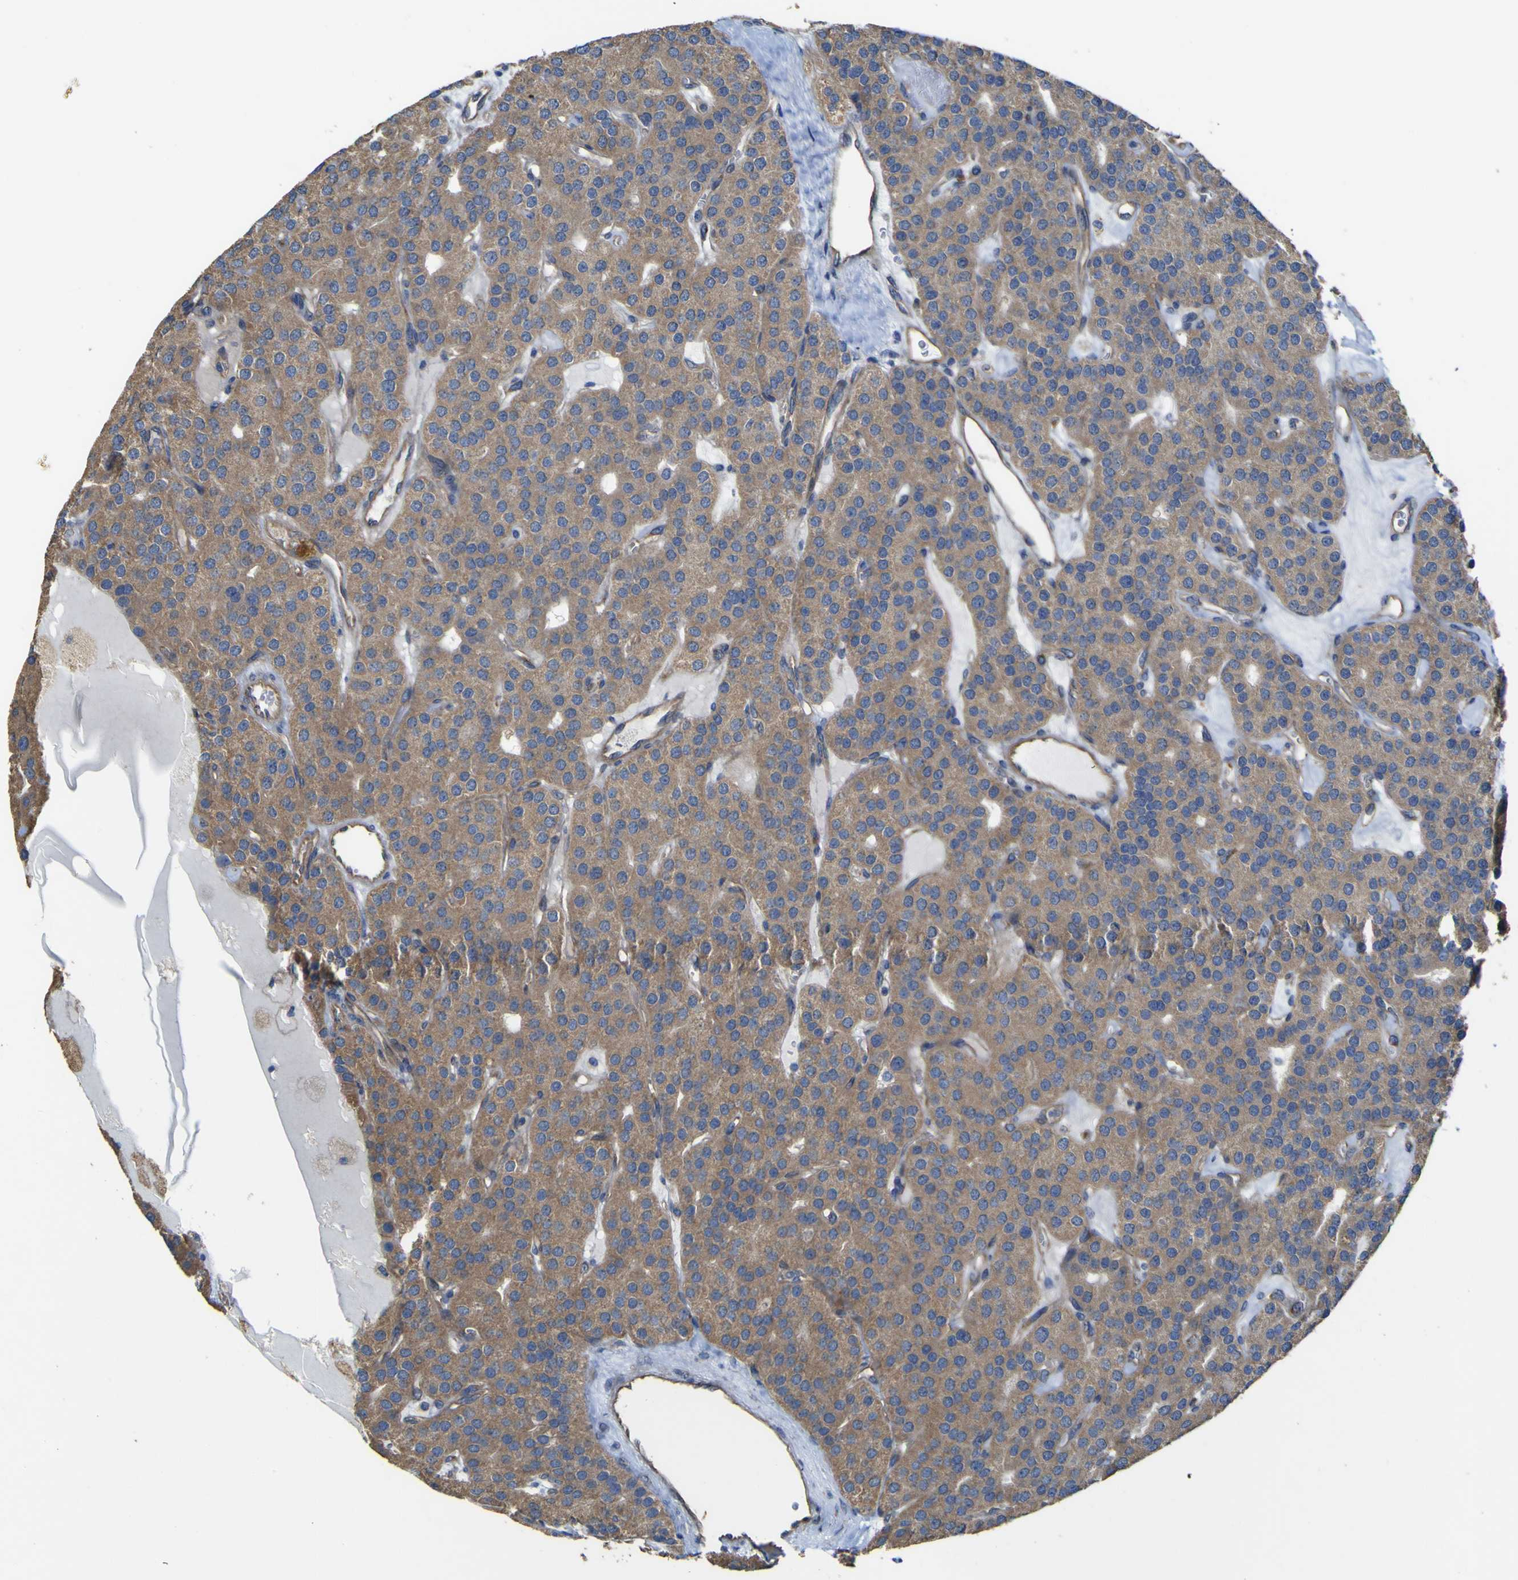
{"staining": {"intensity": "moderate", "quantity": ">75%", "location": "cytoplasmic/membranous"}, "tissue": "parathyroid gland", "cell_type": "Glandular cells", "image_type": "normal", "snomed": [{"axis": "morphology", "description": "Normal tissue, NOS"}, {"axis": "morphology", "description": "Adenoma, NOS"}, {"axis": "topography", "description": "Parathyroid gland"}], "caption": "Immunohistochemical staining of unremarkable parathyroid gland displays >75% levels of moderate cytoplasmic/membranous protein positivity in about >75% of glandular cells.", "gene": "TNFSF15", "patient": {"sex": "female", "age": 86}}